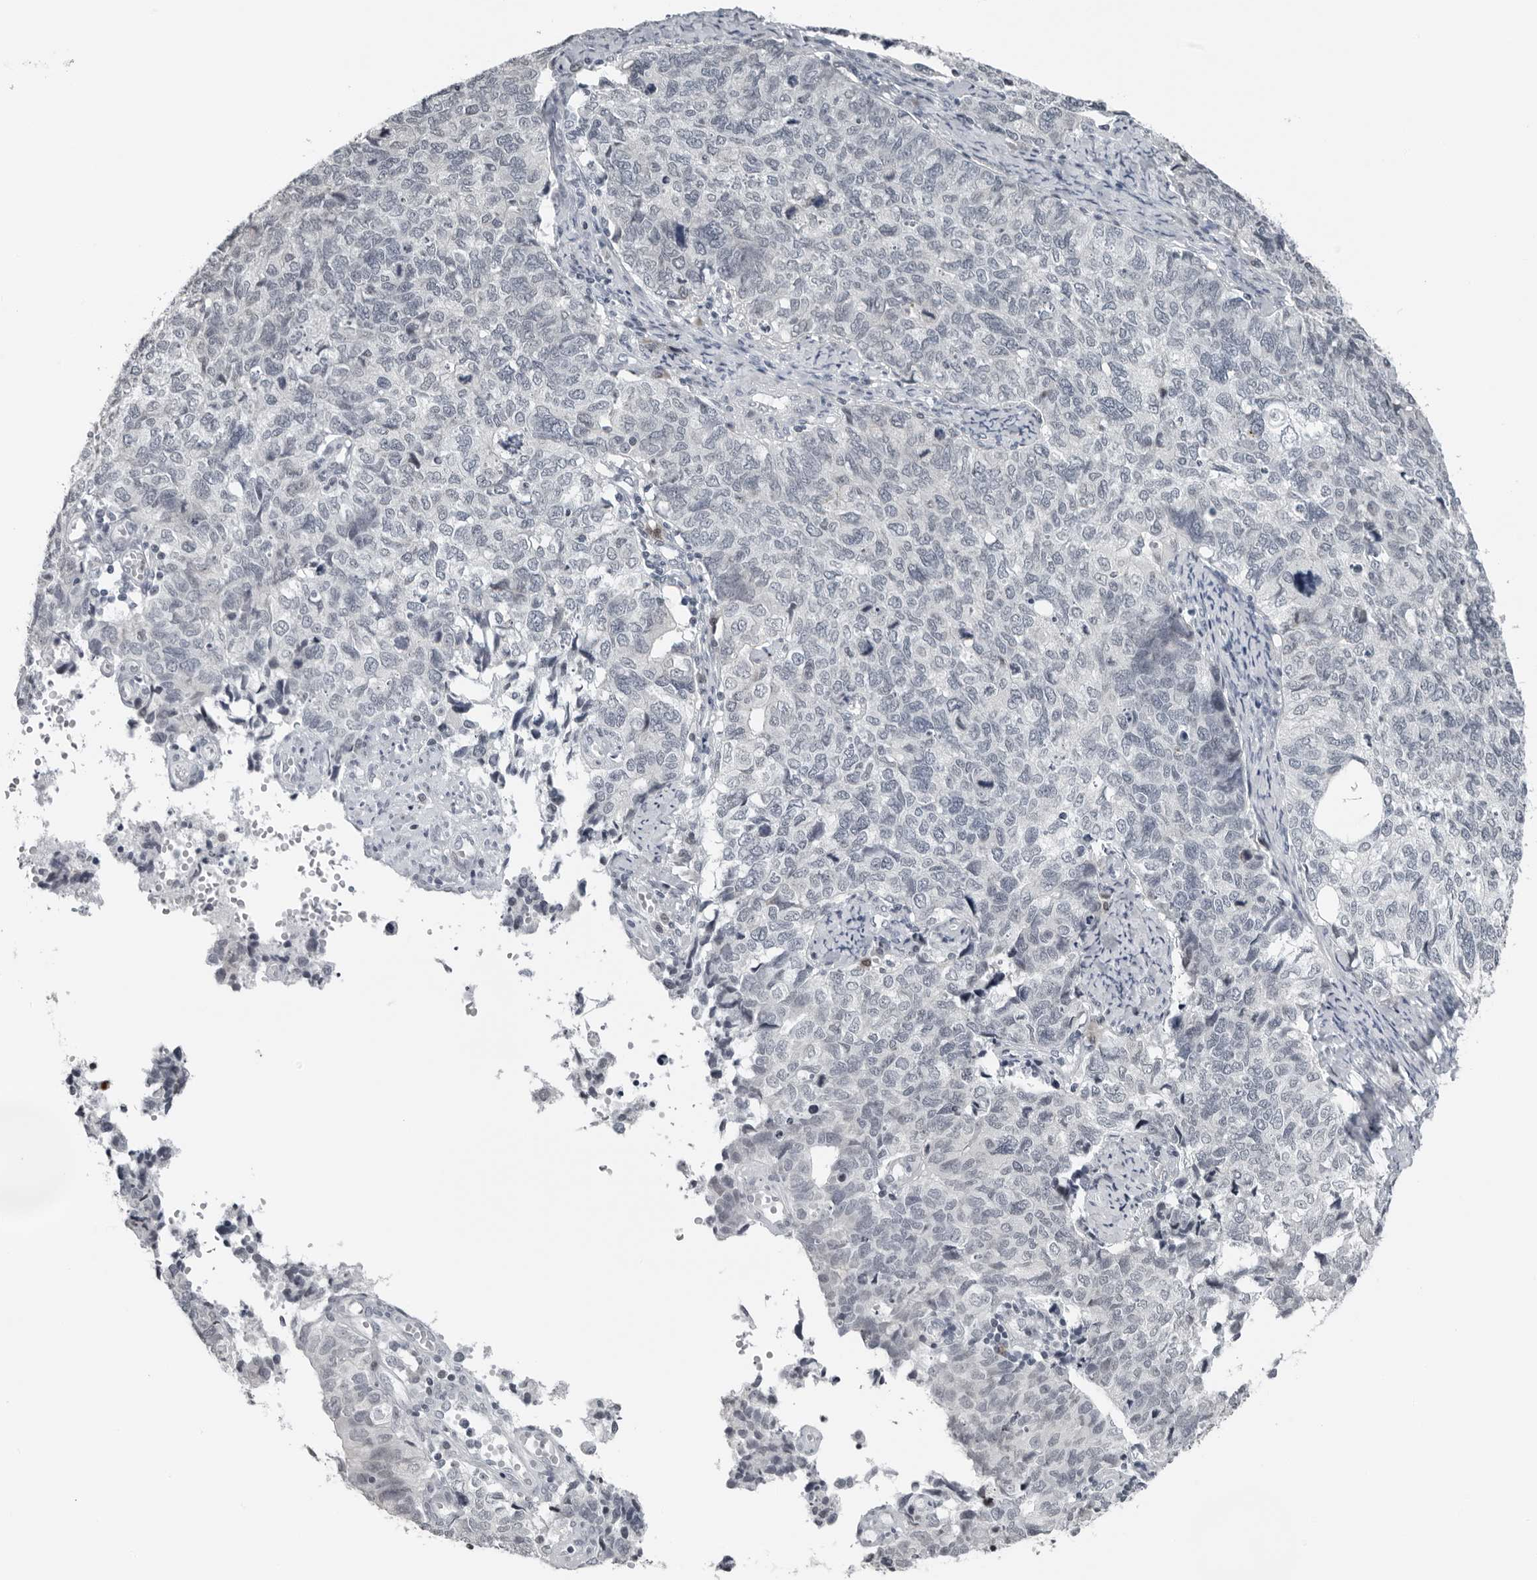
{"staining": {"intensity": "negative", "quantity": "none", "location": "none"}, "tissue": "cervical cancer", "cell_type": "Tumor cells", "image_type": "cancer", "snomed": [{"axis": "morphology", "description": "Squamous cell carcinoma, NOS"}, {"axis": "topography", "description": "Cervix"}], "caption": "DAB (3,3'-diaminobenzidine) immunohistochemical staining of human cervical cancer (squamous cell carcinoma) reveals no significant positivity in tumor cells.", "gene": "PPP1R42", "patient": {"sex": "female", "age": 63}}